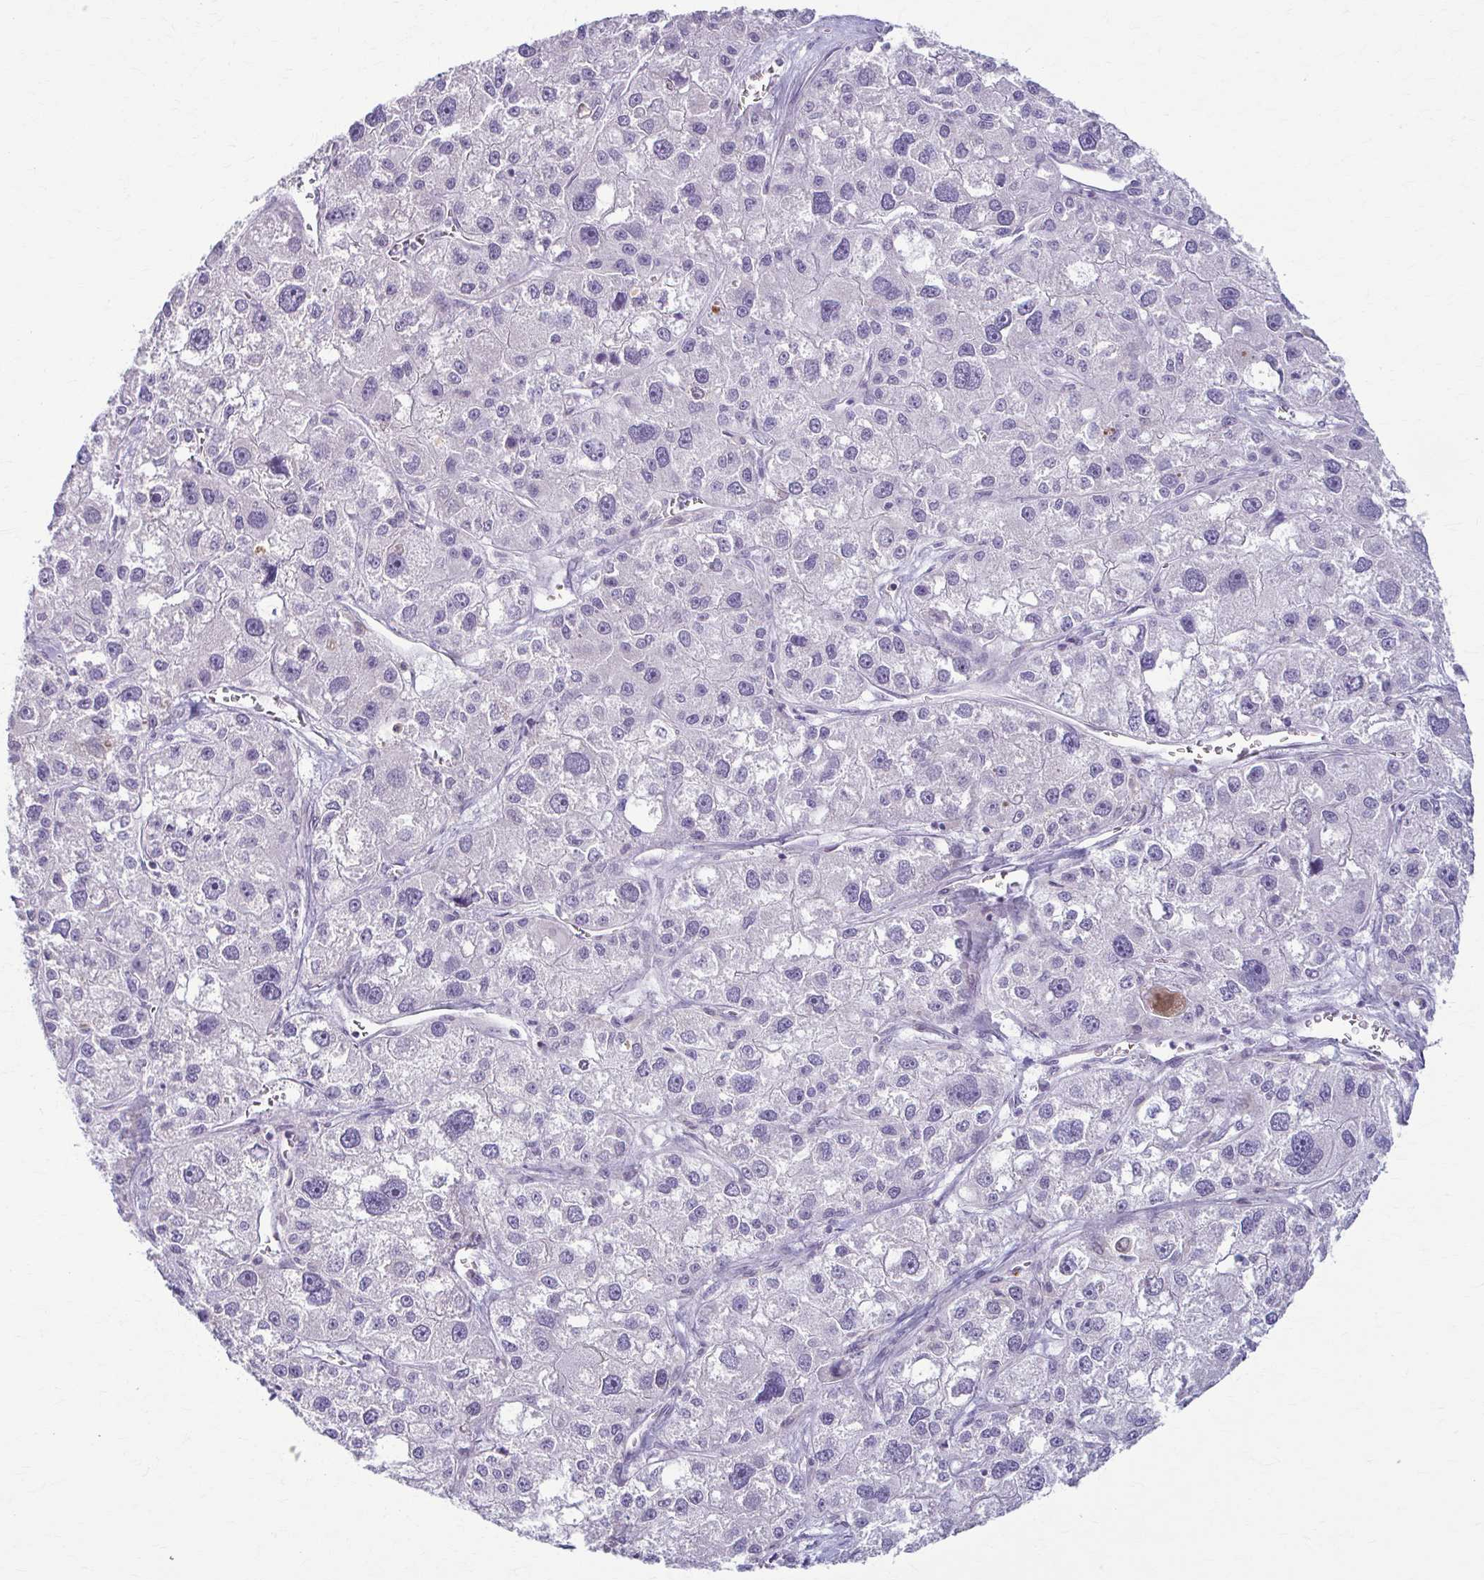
{"staining": {"intensity": "negative", "quantity": "none", "location": "none"}, "tissue": "liver cancer", "cell_type": "Tumor cells", "image_type": "cancer", "snomed": [{"axis": "morphology", "description": "Carcinoma, Hepatocellular, NOS"}, {"axis": "topography", "description": "Liver"}], "caption": "Human hepatocellular carcinoma (liver) stained for a protein using IHC exhibits no positivity in tumor cells.", "gene": "LDLRAP1", "patient": {"sex": "male", "age": 73}}